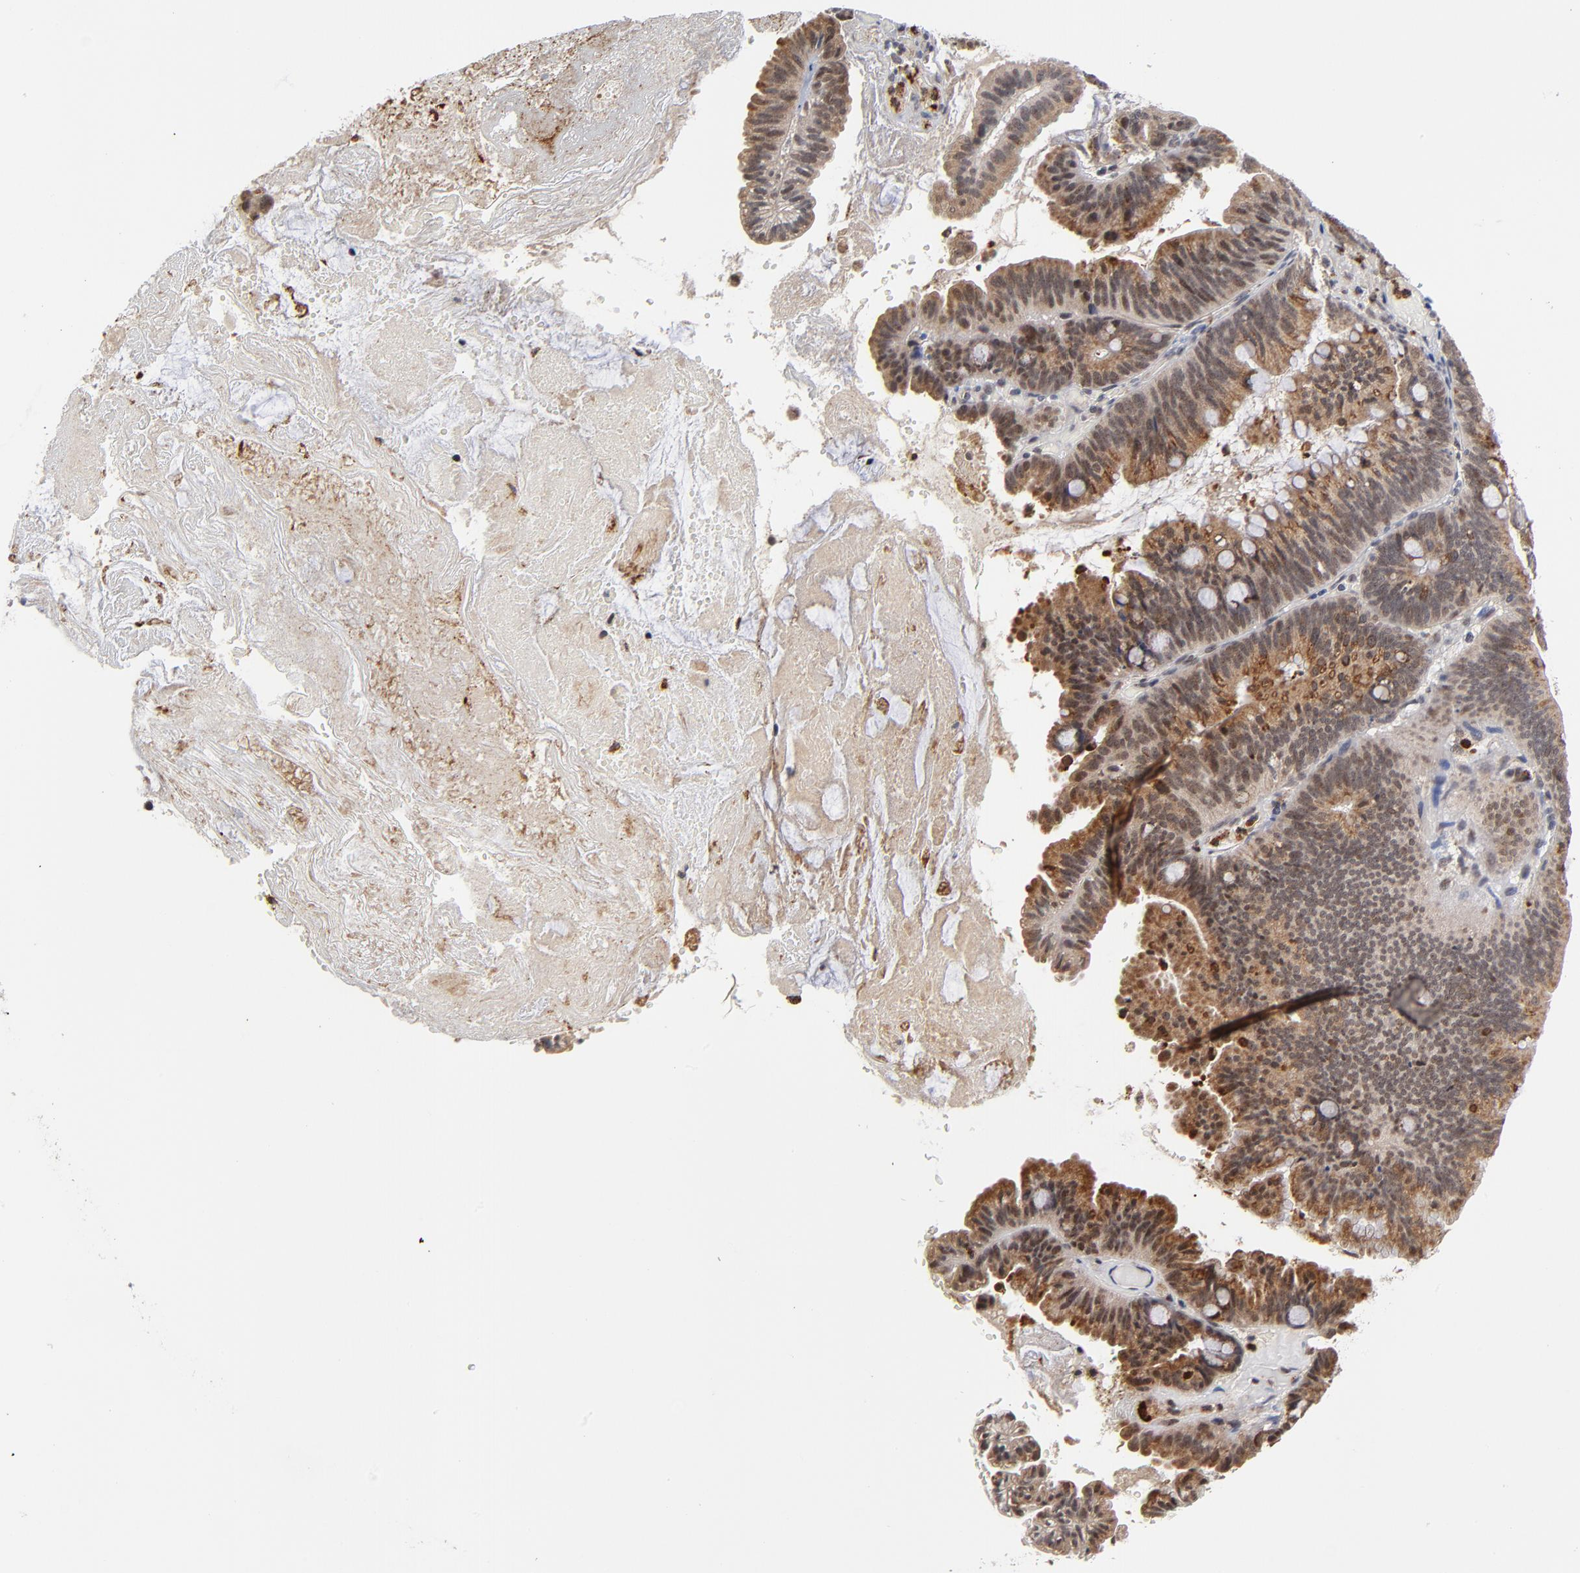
{"staining": {"intensity": "moderate", "quantity": "25%-75%", "location": "cytoplasmic/membranous,nuclear"}, "tissue": "pancreatic cancer", "cell_type": "Tumor cells", "image_type": "cancer", "snomed": [{"axis": "morphology", "description": "Adenocarcinoma, NOS"}, {"axis": "topography", "description": "Pancreas"}], "caption": "Adenocarcinoma (pancreatic) was stained to show a protein in brown. There is medium levels of moderate cytoplasmic/membranous and nuclear expression in approximately 25%-75% of tumor cells.", "gene": "ZNF419", "patient": {"sex": "male", "age": 82}}